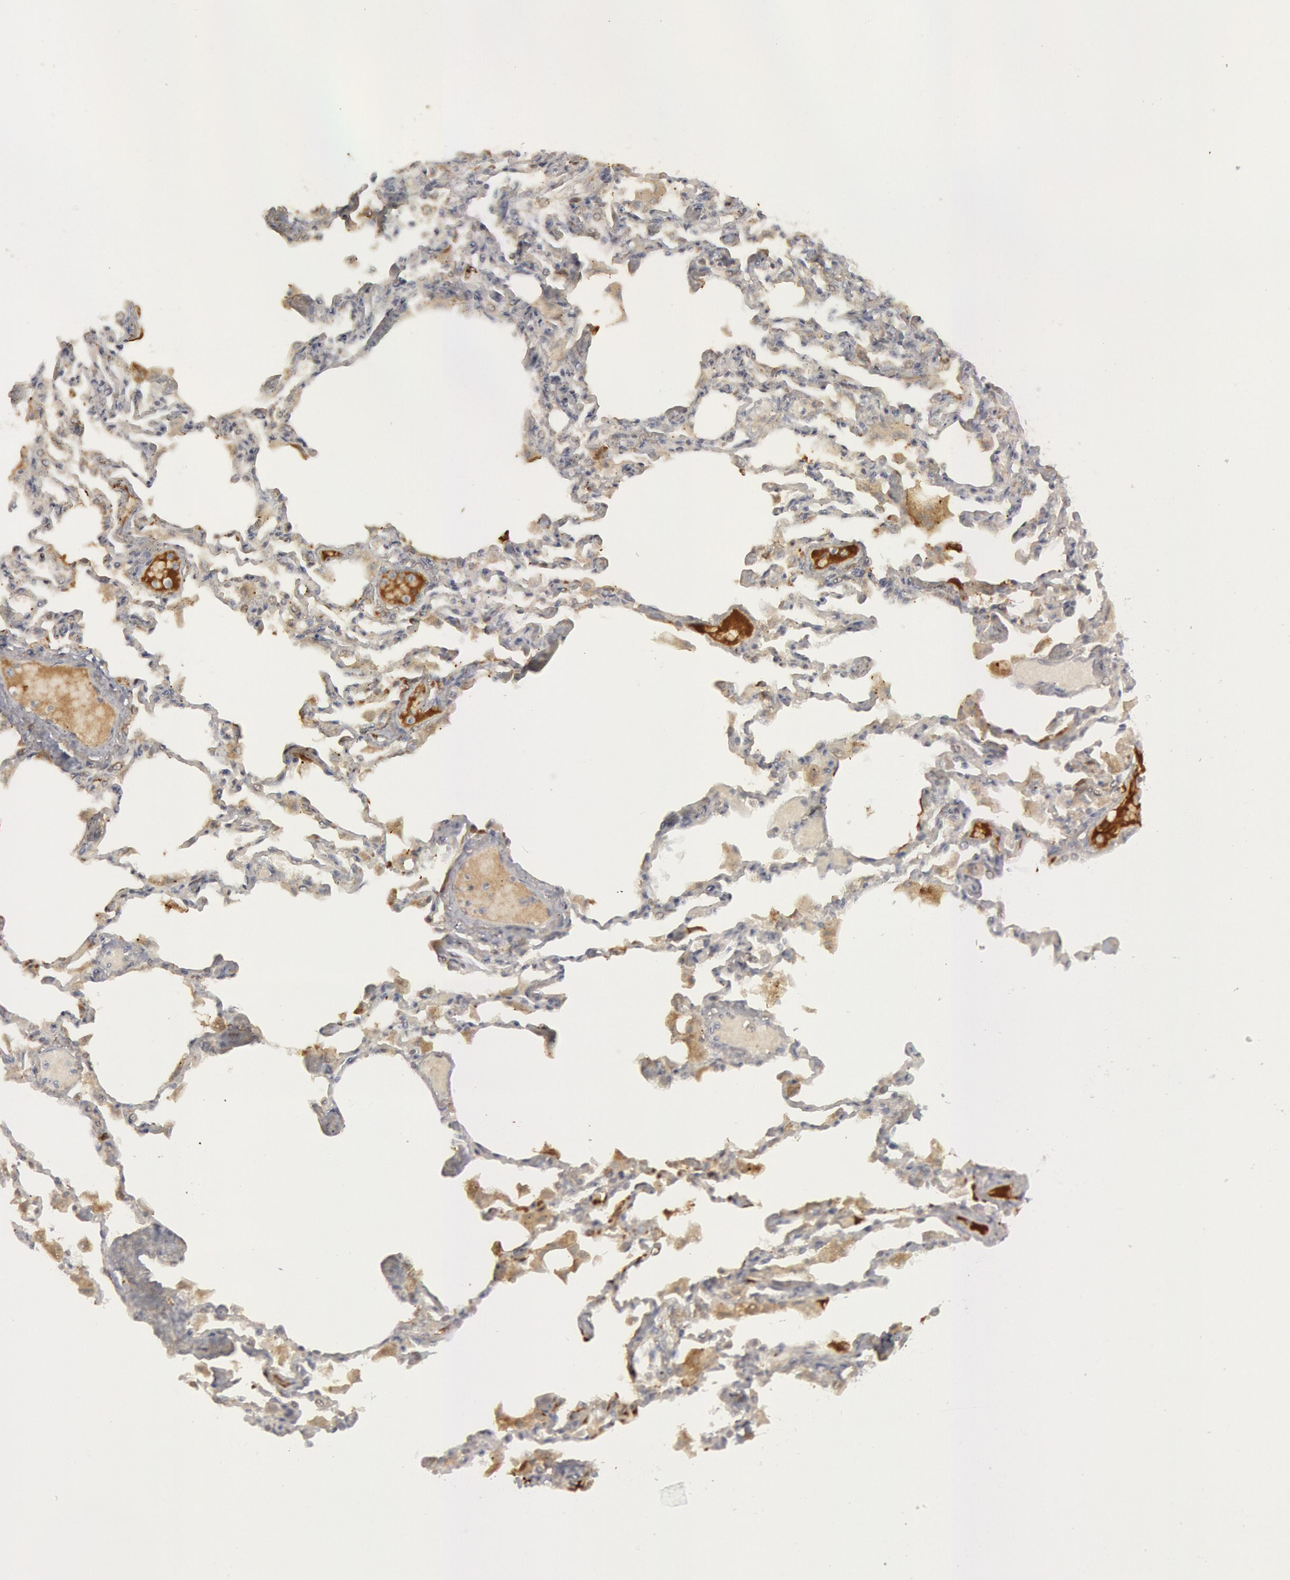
{"staining": {"intensity": "negative", "quantity": "none", "location": "none"}, "tissue": "adipose tissue", "cell_type": "Adipocytes", "image_type": "normal", "snomed": [{"axis": "morphology", "description": "Normal tissue, NOS"}, {"axis": "topography", "description": "Bronchus"}, {"axis": "topography", "description": "Lung"}], "caption": "Image shows no significant protein positivity in adipocytes of benign adipose tissue.", "gene": "C1QC", "patient": {"sex": "female", "age": 49}}